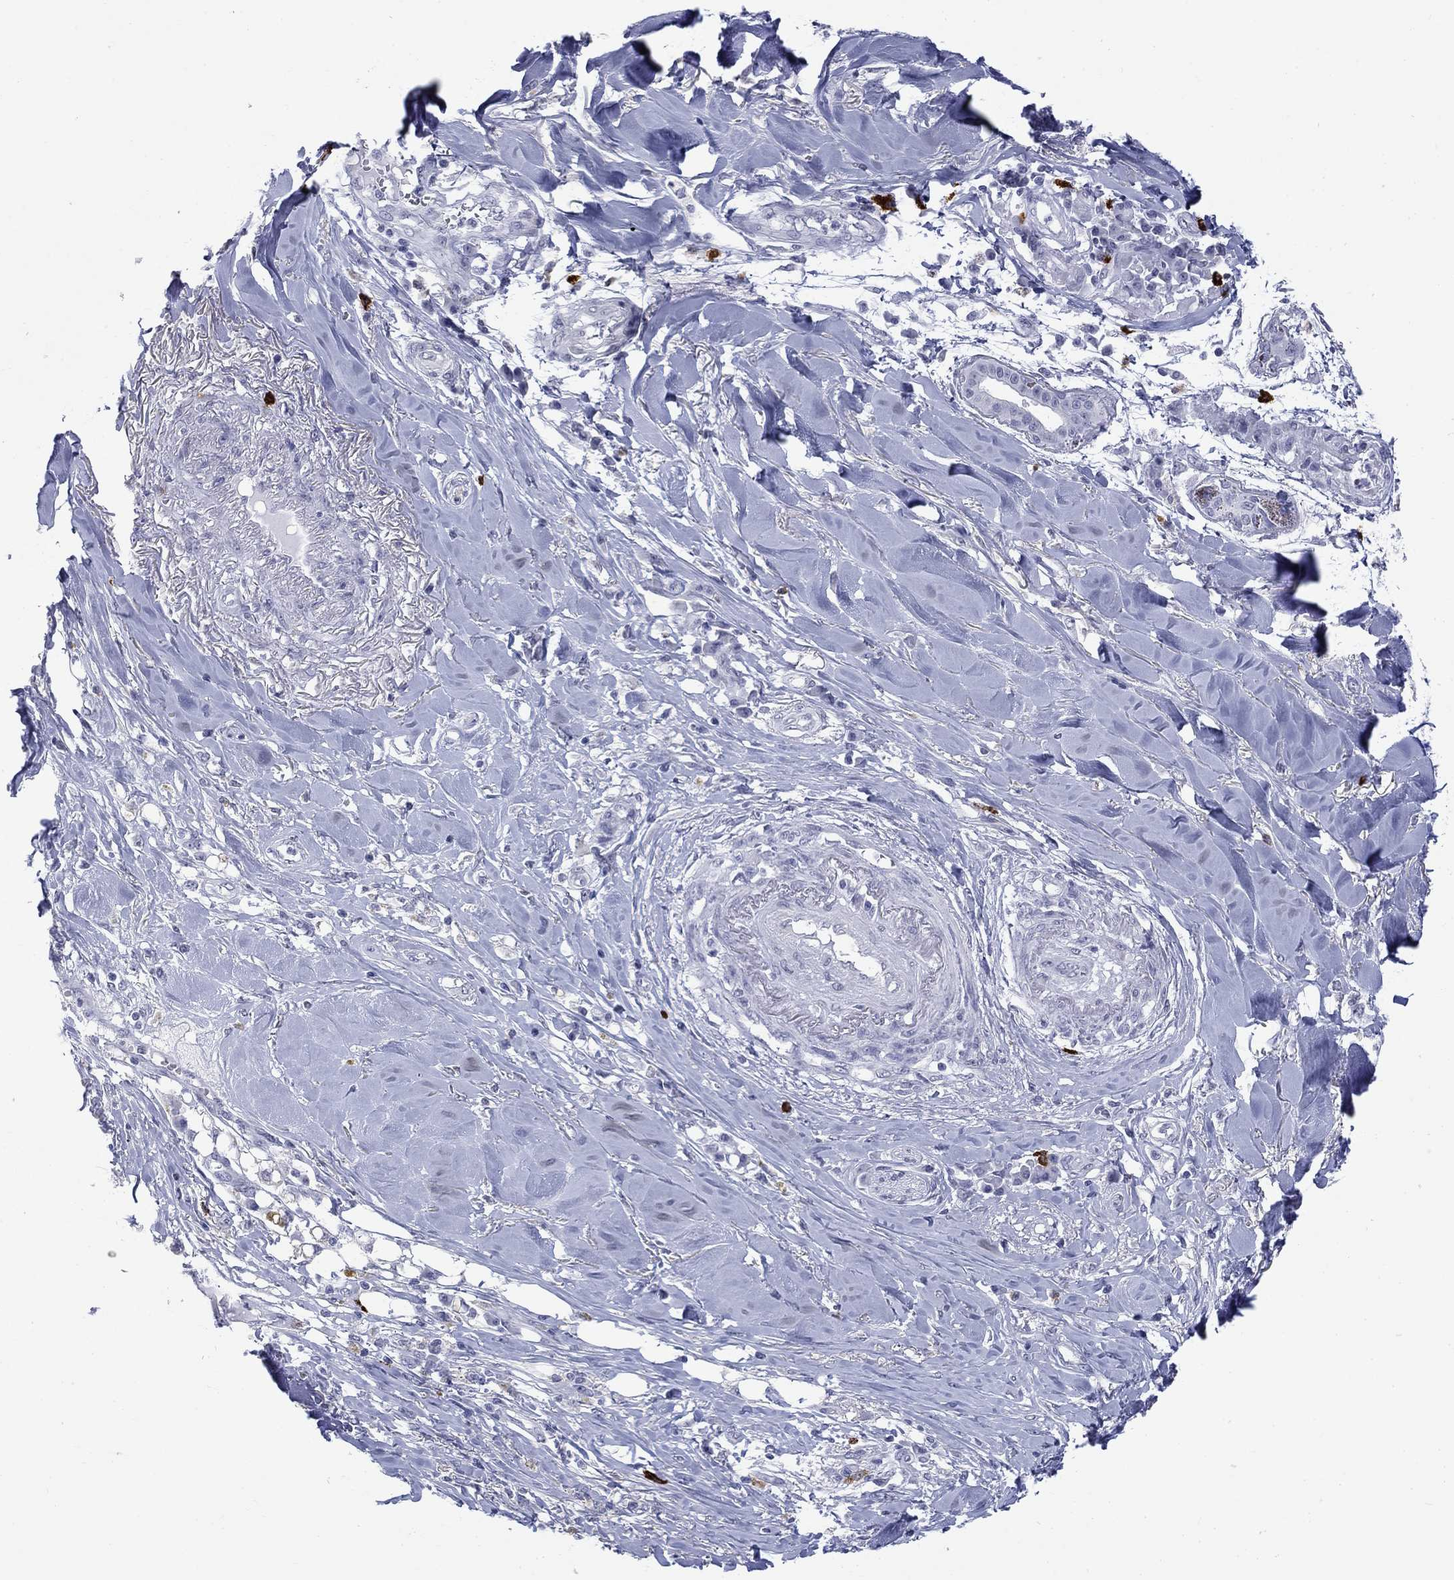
{"staining": {"intensity": "negative", "quantity": "none", "location": "none"}, "tissue": "skin cancer", "cell_type": "Tumor cells", "image_type": "cancer", "snomed": [{"axis": "morphology", "description": "Squamous cell carcinoma, NOS"}, {"axis": "topography", "description": "Skin"}], "caption": "This is a image of immunohistochemistry staining of skin cancer (squamous cell carcinoma), which shows no staining in tumor cells.", "gene": "ECEL1", "patient": {"sex": "male", "age": 82}}